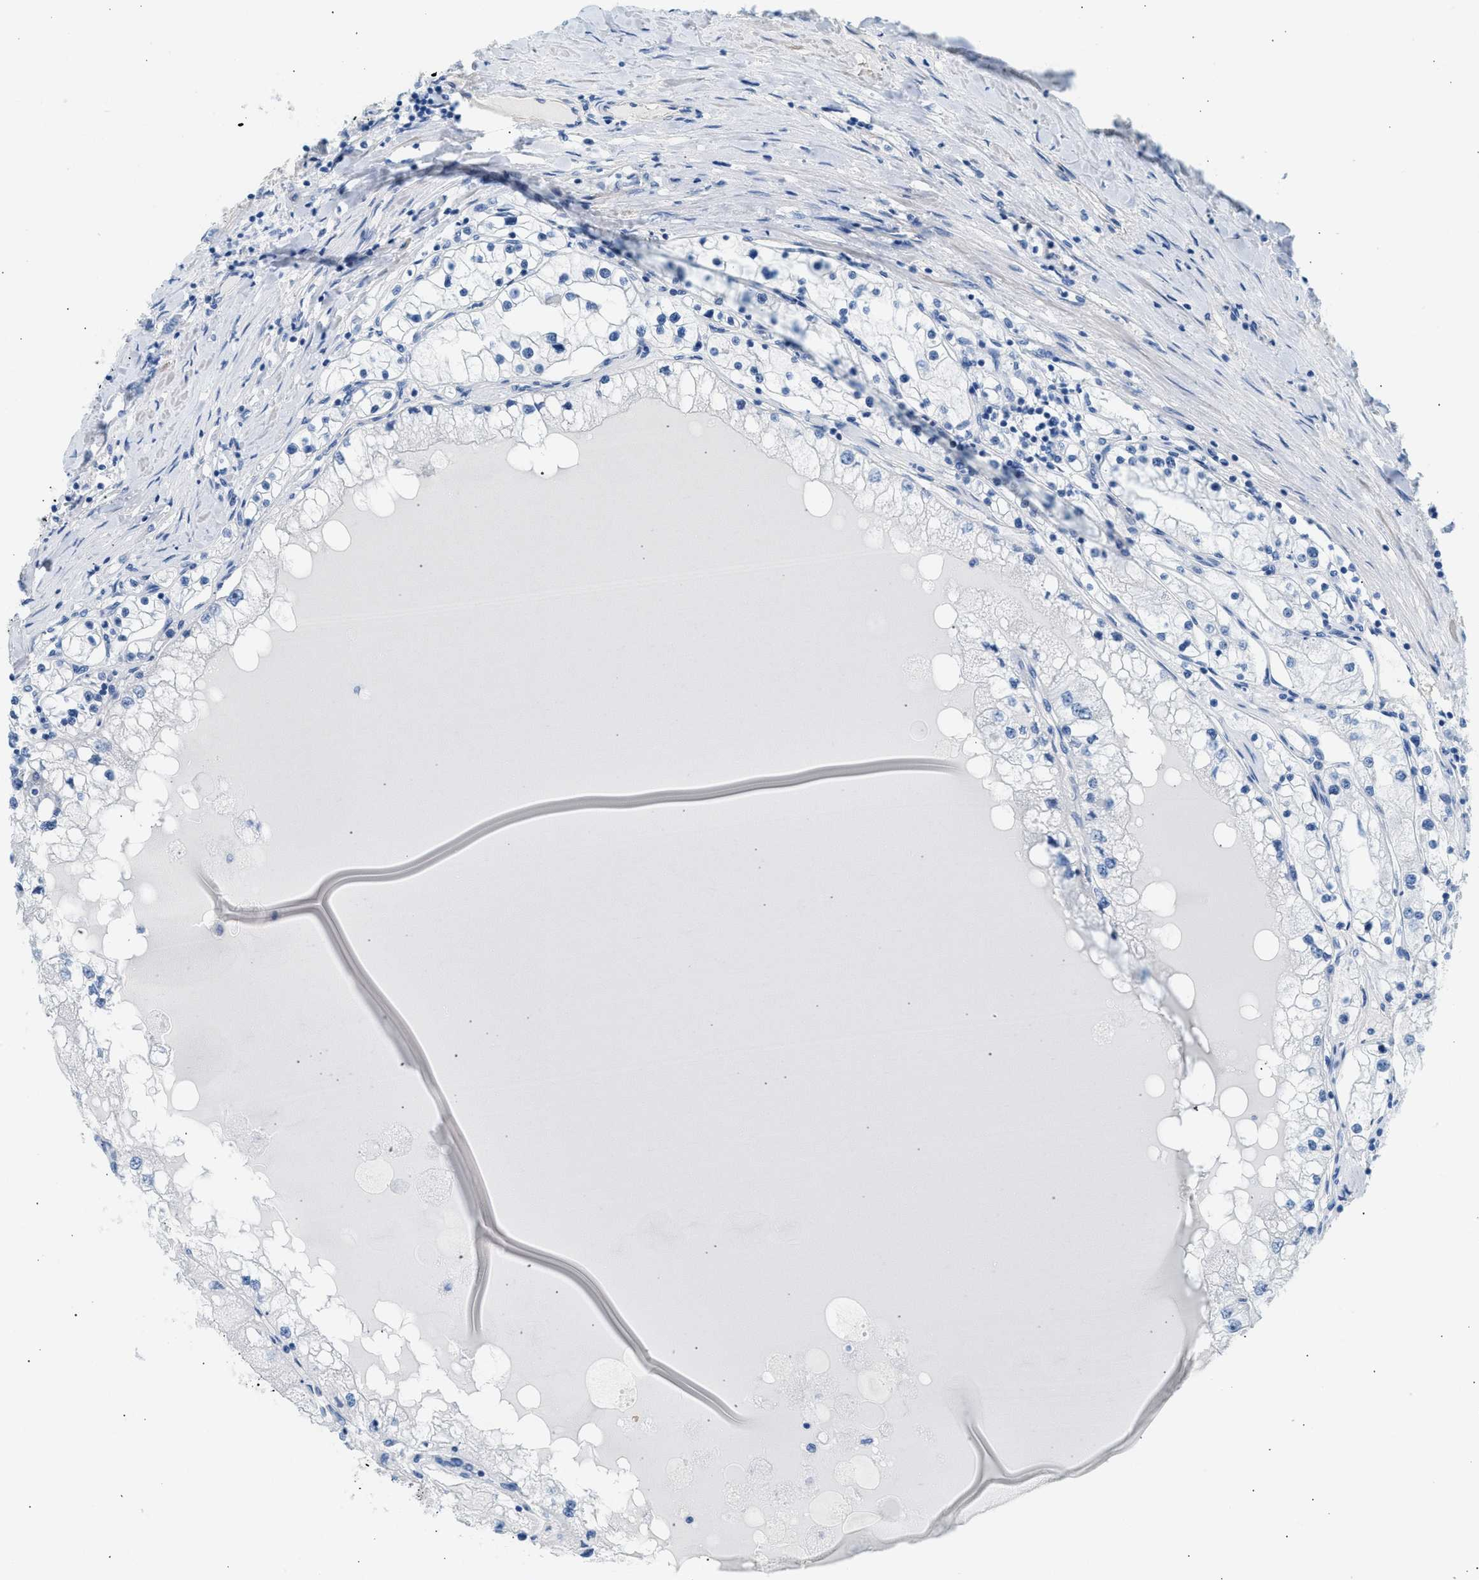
{"staining": {"intensity": "negative", "quantity": "none", "location": "none"}, "tissue": "renal cancer", "cell_type": "Tumor cells", "image_type": "cancer", "snomed": [{"axis": "morphology", "description": "Adenocarcinoma, NOS"}, {"axis": "topography", "description": "Kidney"}], "caption": "Immunohistochemical staining of human renal cancer (adenocarcinoma) displays no significant expression in tumor cells.", "gene": "SPAM1", "patient": {"sex": "male", "age": 68}}